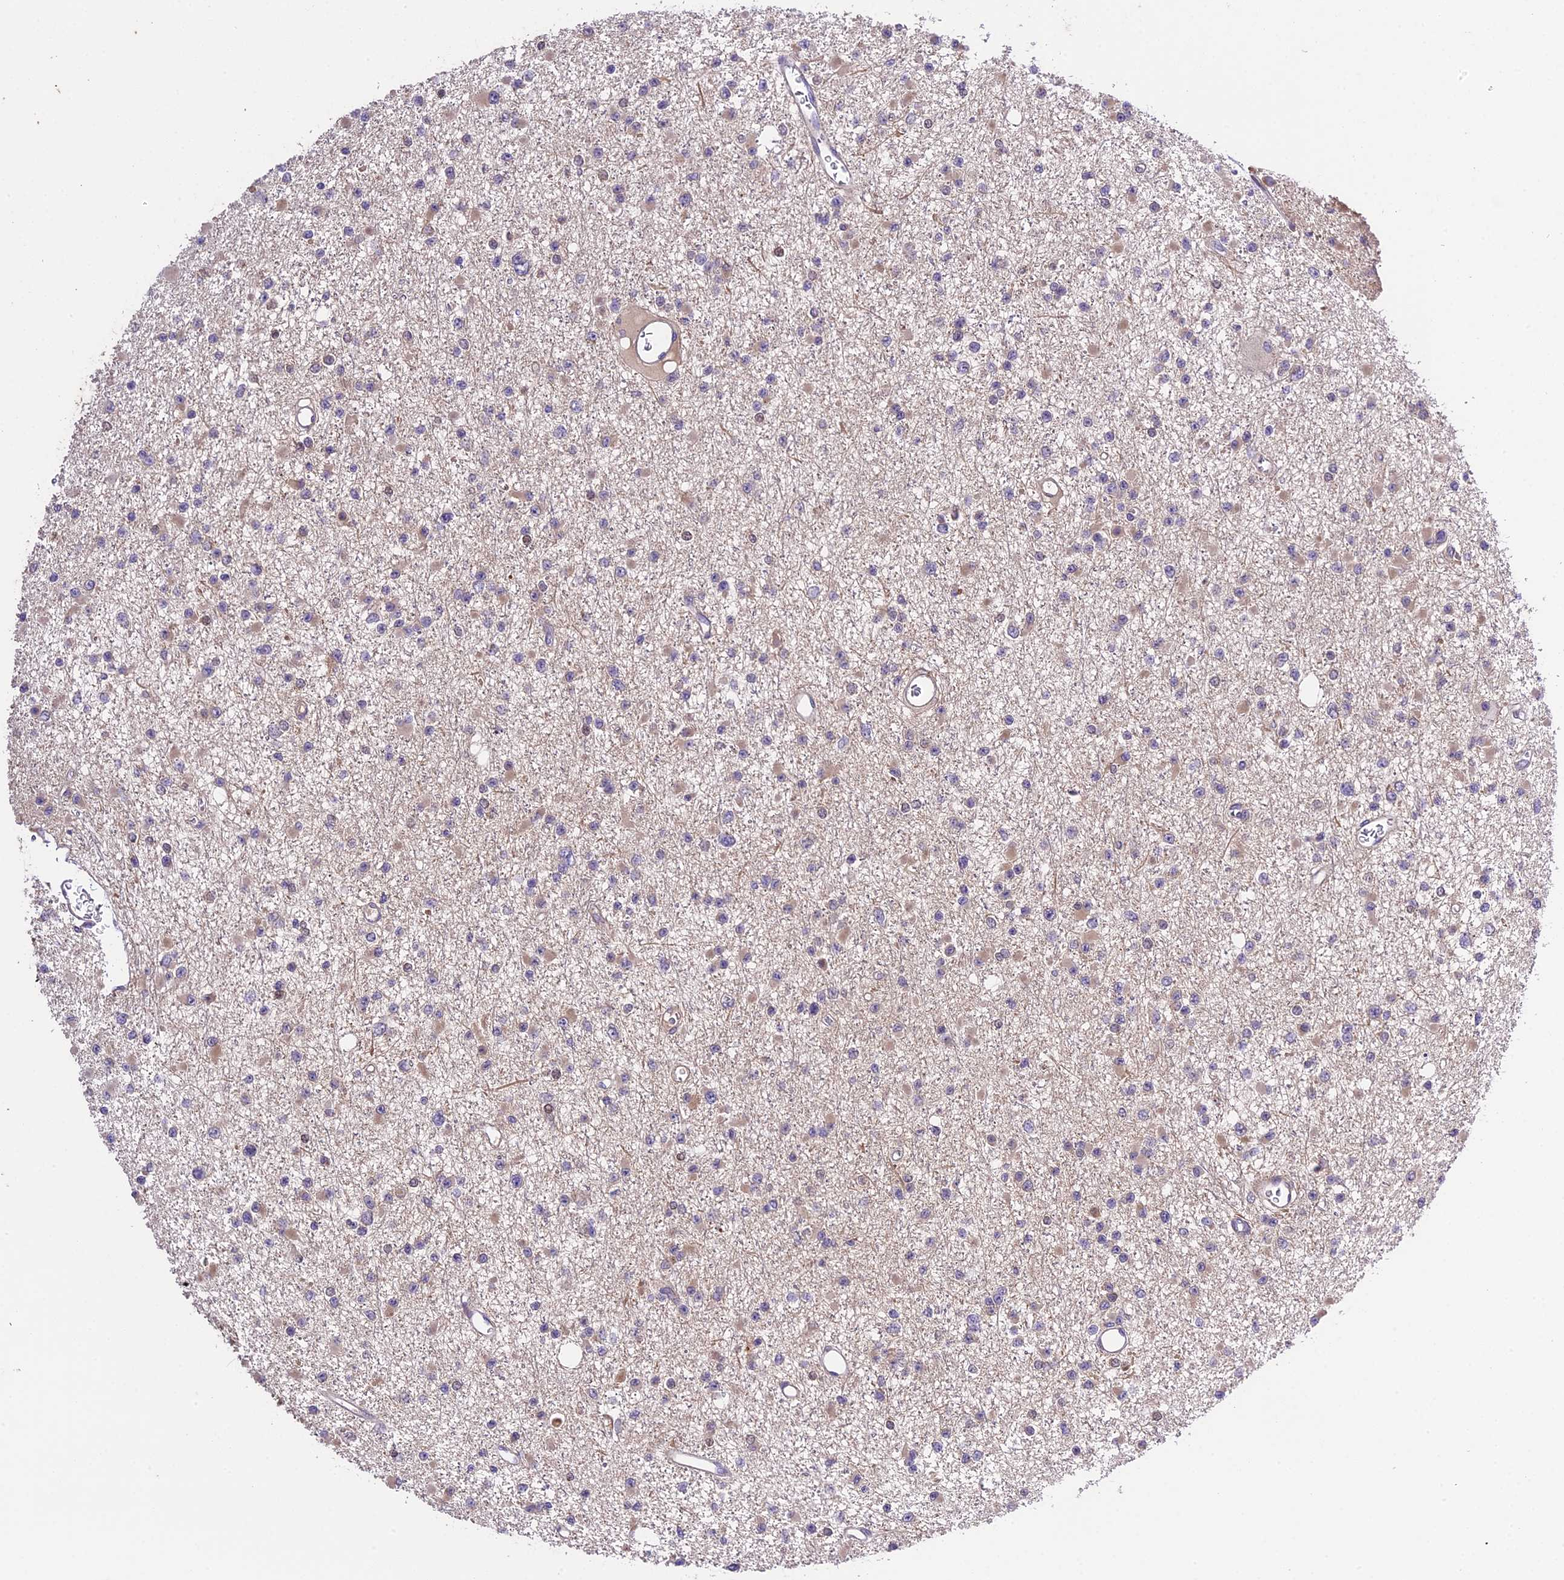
{"staining": {"intensity": "weak", "quantity": "<25%", "location": "cytoplasmic/membranous"}, "tissue": "glioma", "cell_type": "Tumor cells", "image_type": "cancer", "snomed": [{"axis": "morphology", "description": "Glioma, malignant, Low grade"}, {"axis": "topography", "description": "Brain"}], "caption": "Immunohistochemistry of glioma exhibits no staining in tumor cells.", "gene": "ABCC10", "patient": {"sex": "female", "age": 22}}